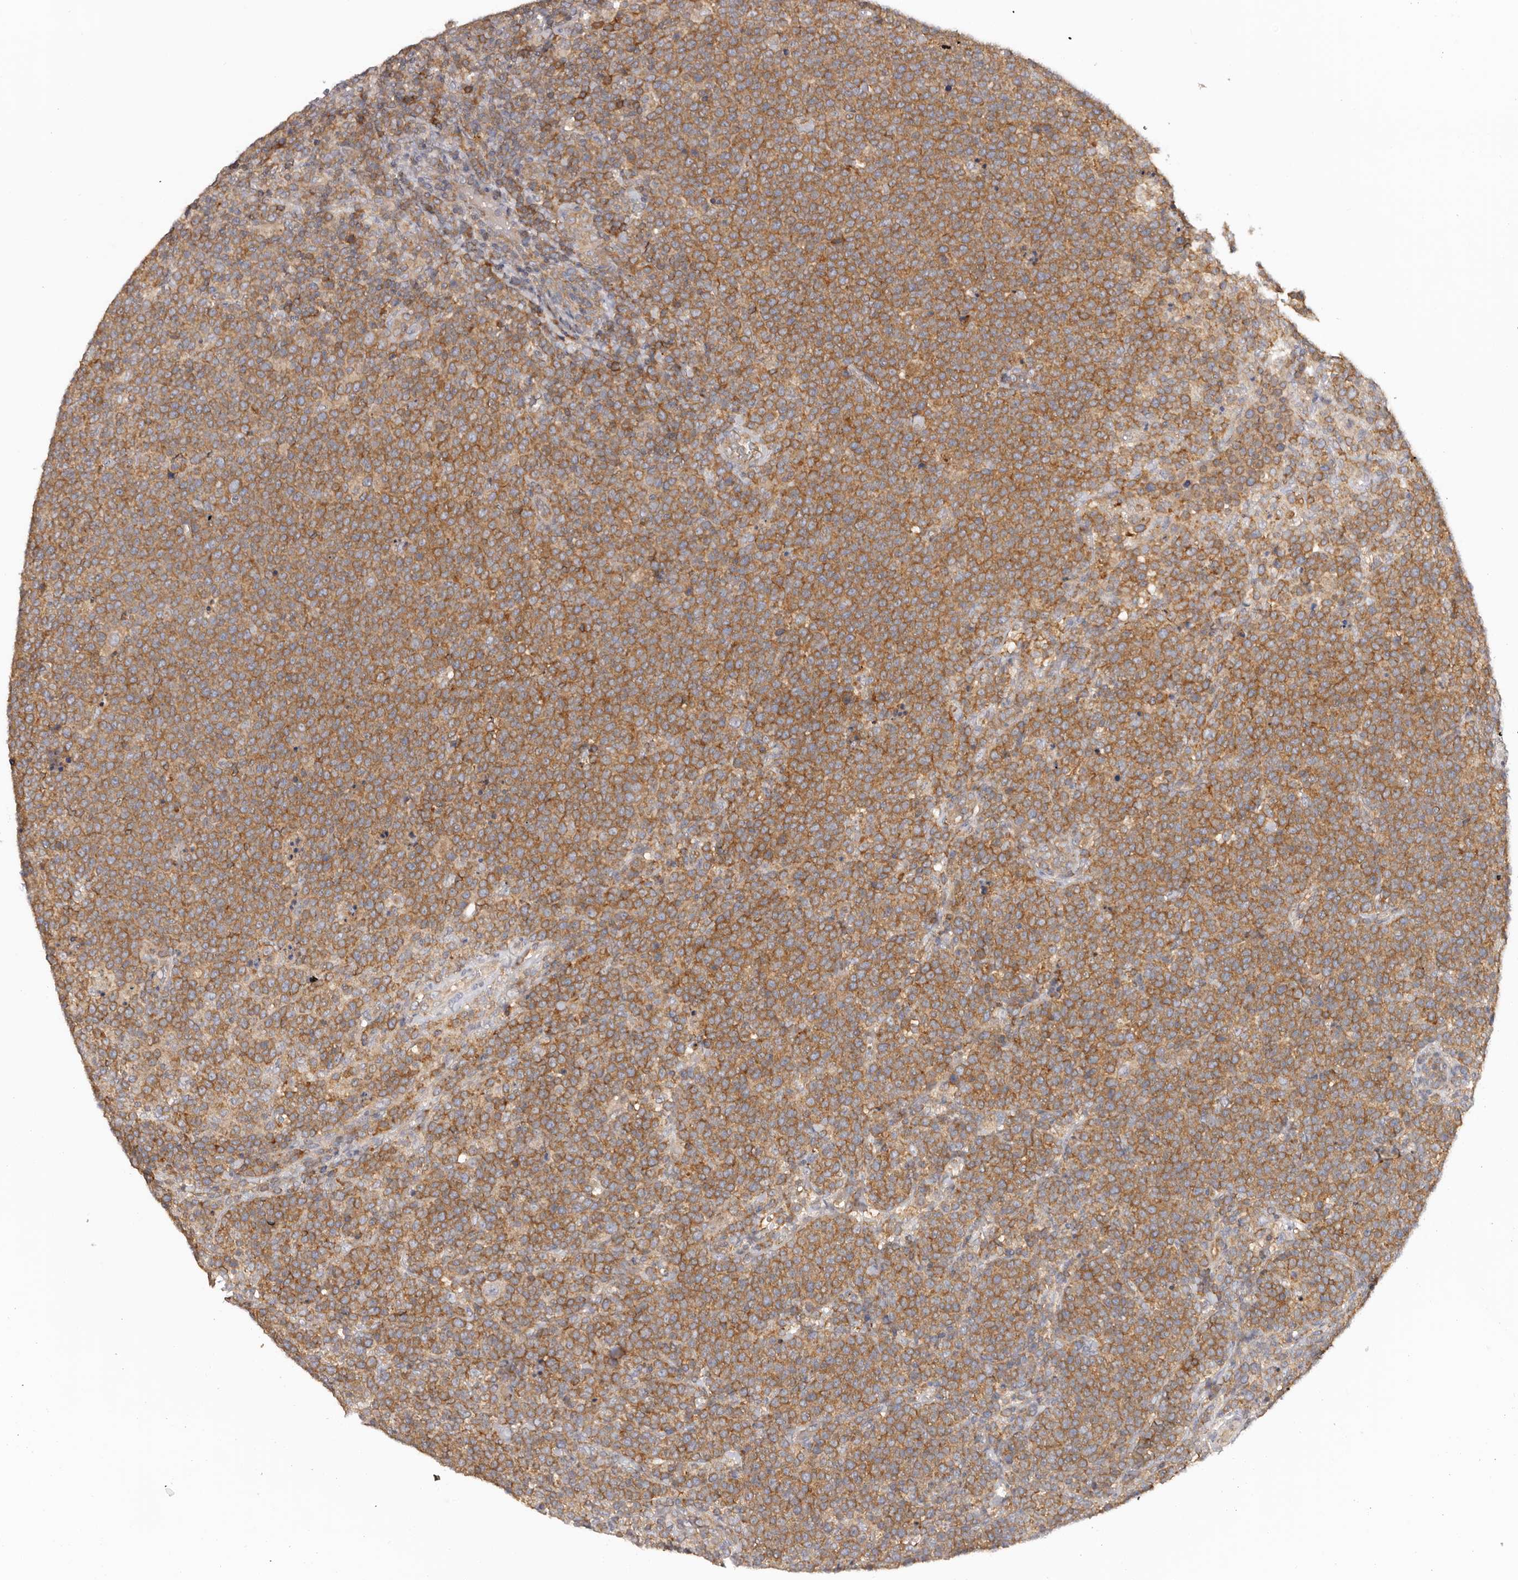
{"staining": {"intensity": "moderate", "quantity": ">75%", "location": "cytoplasmic/membranous"}, "tissue": "lymphoma", "cell_type": "Tumor cells", "image_type": "cancer", "snomed": [{"axis": "morphology", "description": "Malignant lymphoma, non-Hodgkin's type, High grade"}, {"axis": "topography", "description": "Lymph node"}], "caption": "High-power microscopy captured an immunohistochemistry photomicrograph of lymphoma, revealing moderate cytoplasmic/membranous positivity in approximately >75% of tumor cells.", "gene": "EEF1E1", "patient": {"sex": "male", "age": 61}}